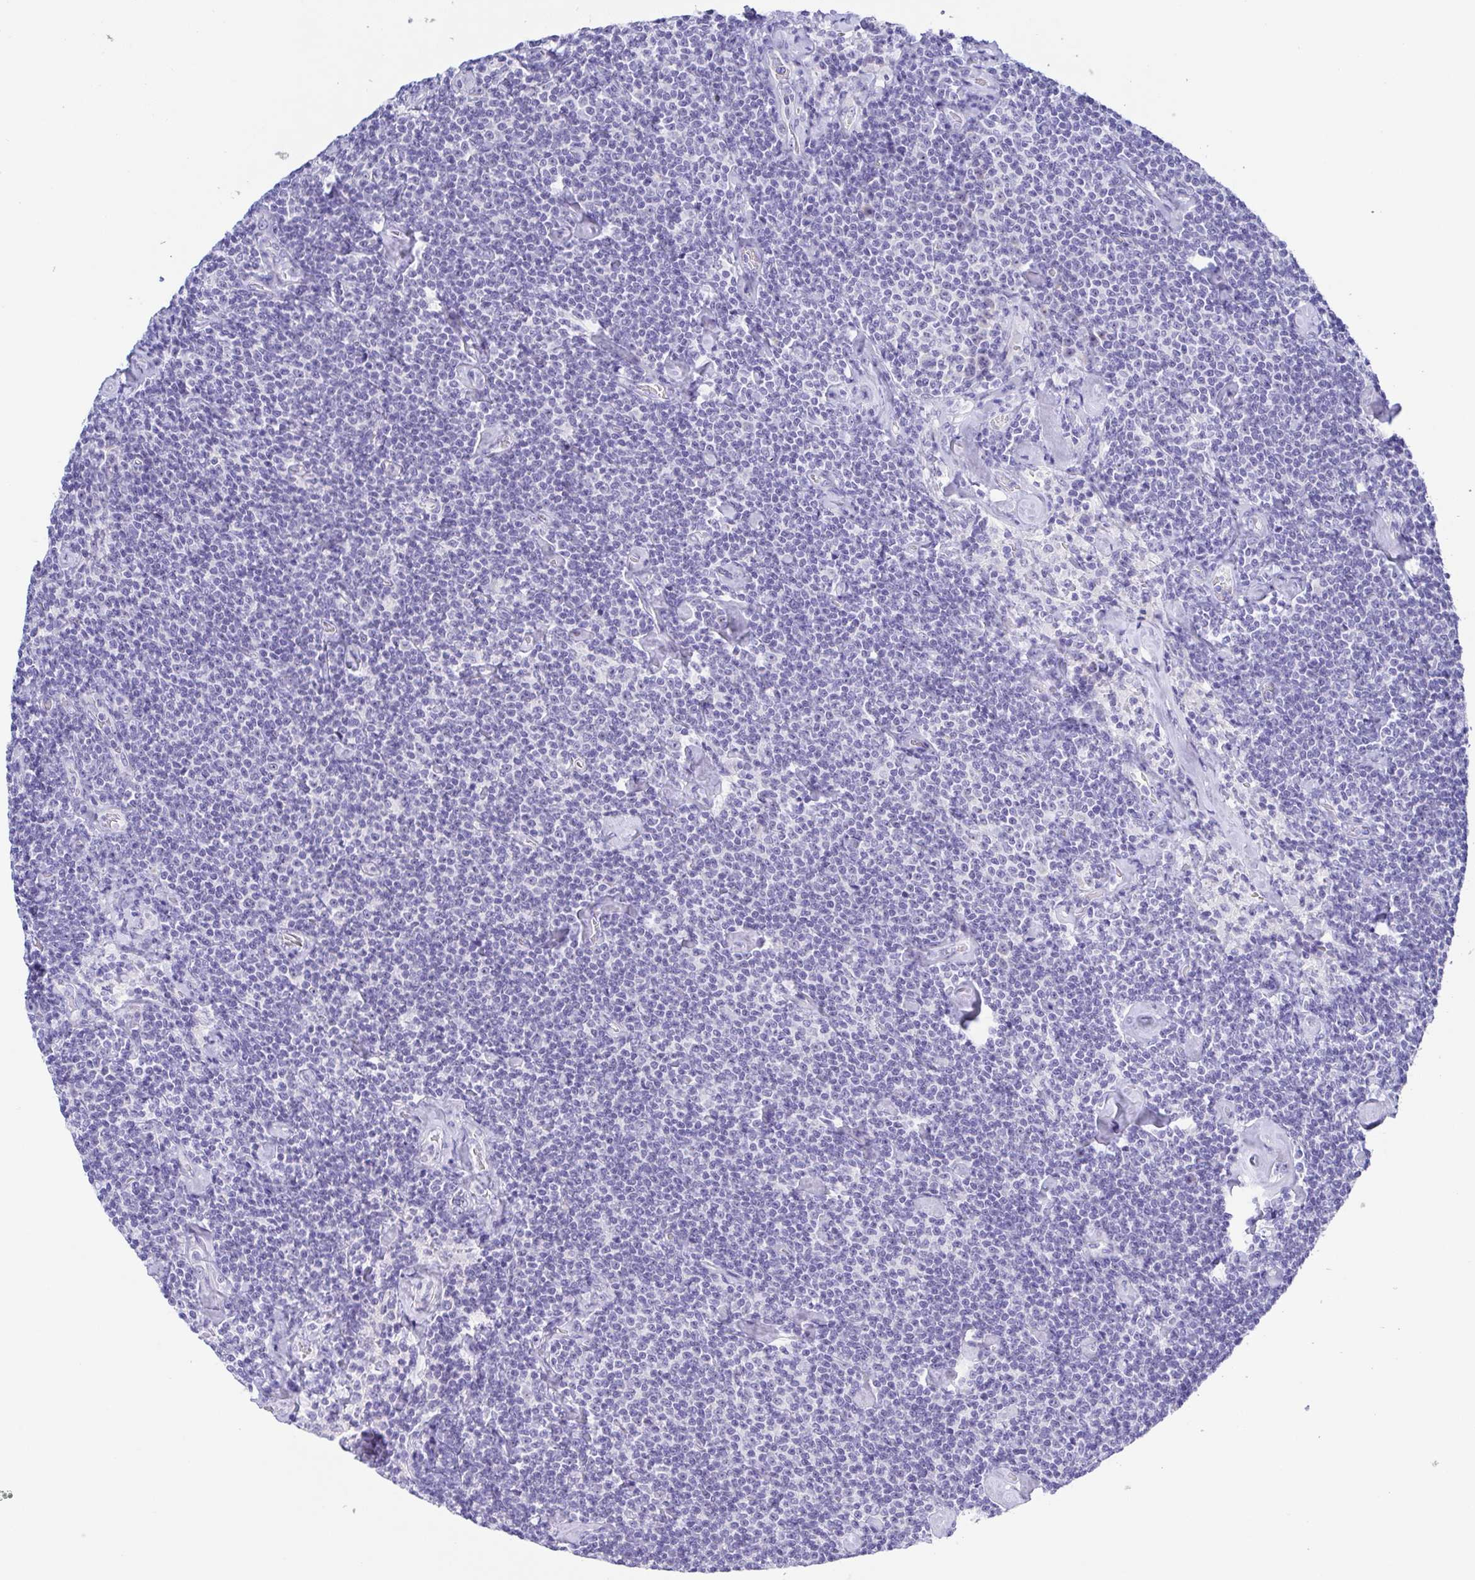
{"staining": {"intensity": "negative", "quantity": "none", "location": "none"}, "tissue": "lymphoma", "cell_type": "Tumor cells", "image_type": "cancer", "snomed": [{"axis": "morphology", "description": "Malignant lymphoma, non-Hodgkin's type, Low grade"}, {"axis": "topography", "description": "Lymph node"}], "caption": "IHC of human lymphoma displays no positivity in tumor cells.", "gene": "MUCL3", "patient": {"sex": "male", "age": 81}}